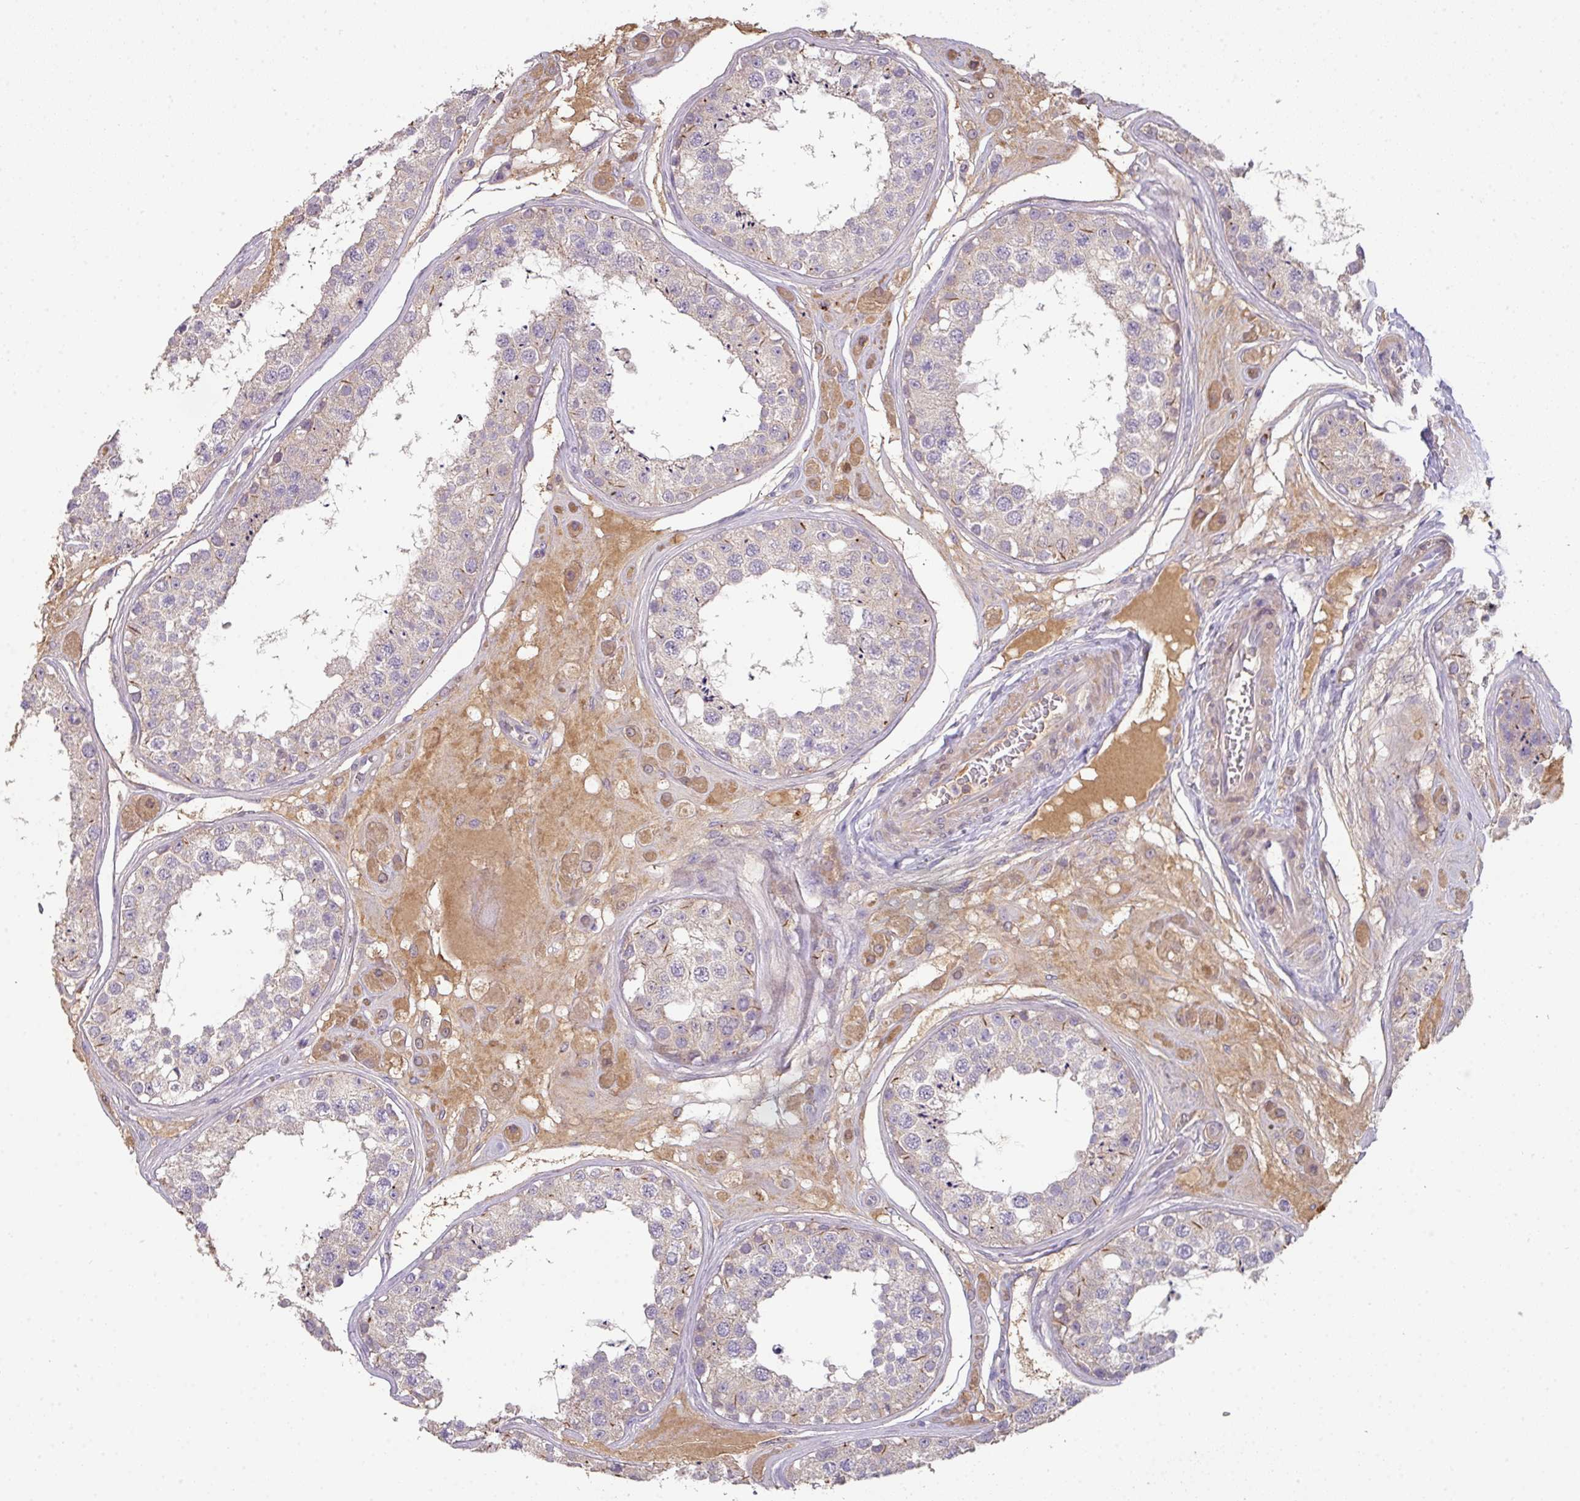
{"staining": {"intensity": "negative", "quantity": "none", "location": "none"}, "tissue": "testis", "cell_type": "Cells in seminiferous ducts", "image_type": "normal", "snomed": [{"axis": "morphology", "description": "Normal tissue, NOS"}, {"axis": "topography", "description": "Testis"}], "caption": "Immunohistochemistry micrograph of benign testis: human testis stained with DAB (3,3'-diaminobenzidine) demonstrates no significant protein positivity in cells in seminiferous ducts. Brightfield microscopy of IHC stained with DAB (brown) and hematoxylin (blue), captured at high magnification.", "gene": "ZNF266", "patient": {"sex": "male", "age": 25}}